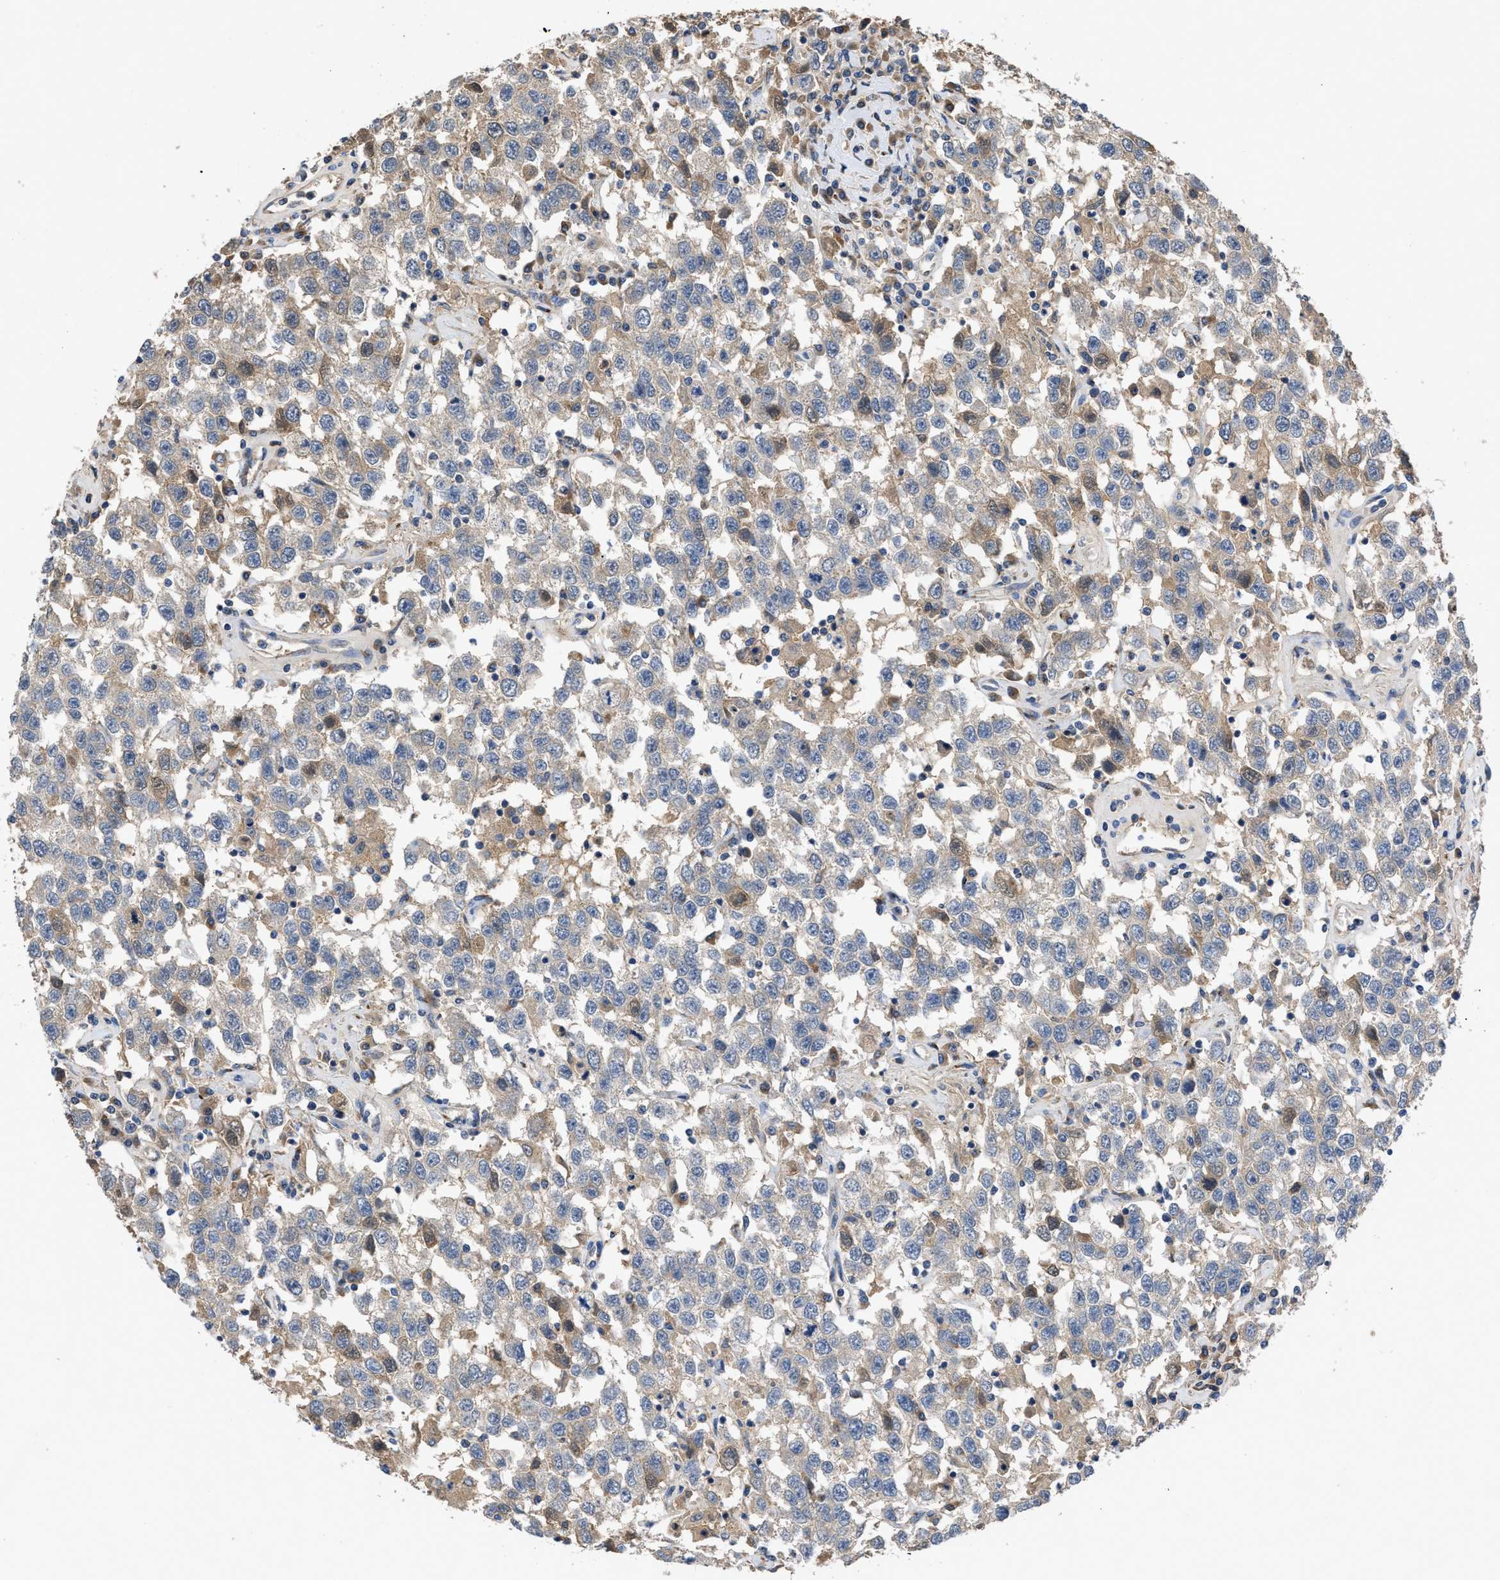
{"staining": {"intensity": "weak", "quantity": "25%-75%", "location": "cytoplasmic/membranous"}, "tissue": "testis cancer", "cell_type": "Tumor cells", "image_type": "cancer", "snomed": [{"axis": "morphology", "description": "Seminoma, NOS"}, {"axis": "topography", "description": "Testis"}], "caption": "The photomicrograph shows immunohistochemical staining of testis cancer (seminoma). There is weak cytoplasmic/membranous staining is appreciated in about 25%-75% of tumor cells.", "gene": "SIK2", "patient": {"sex": "male", "age": 41}}